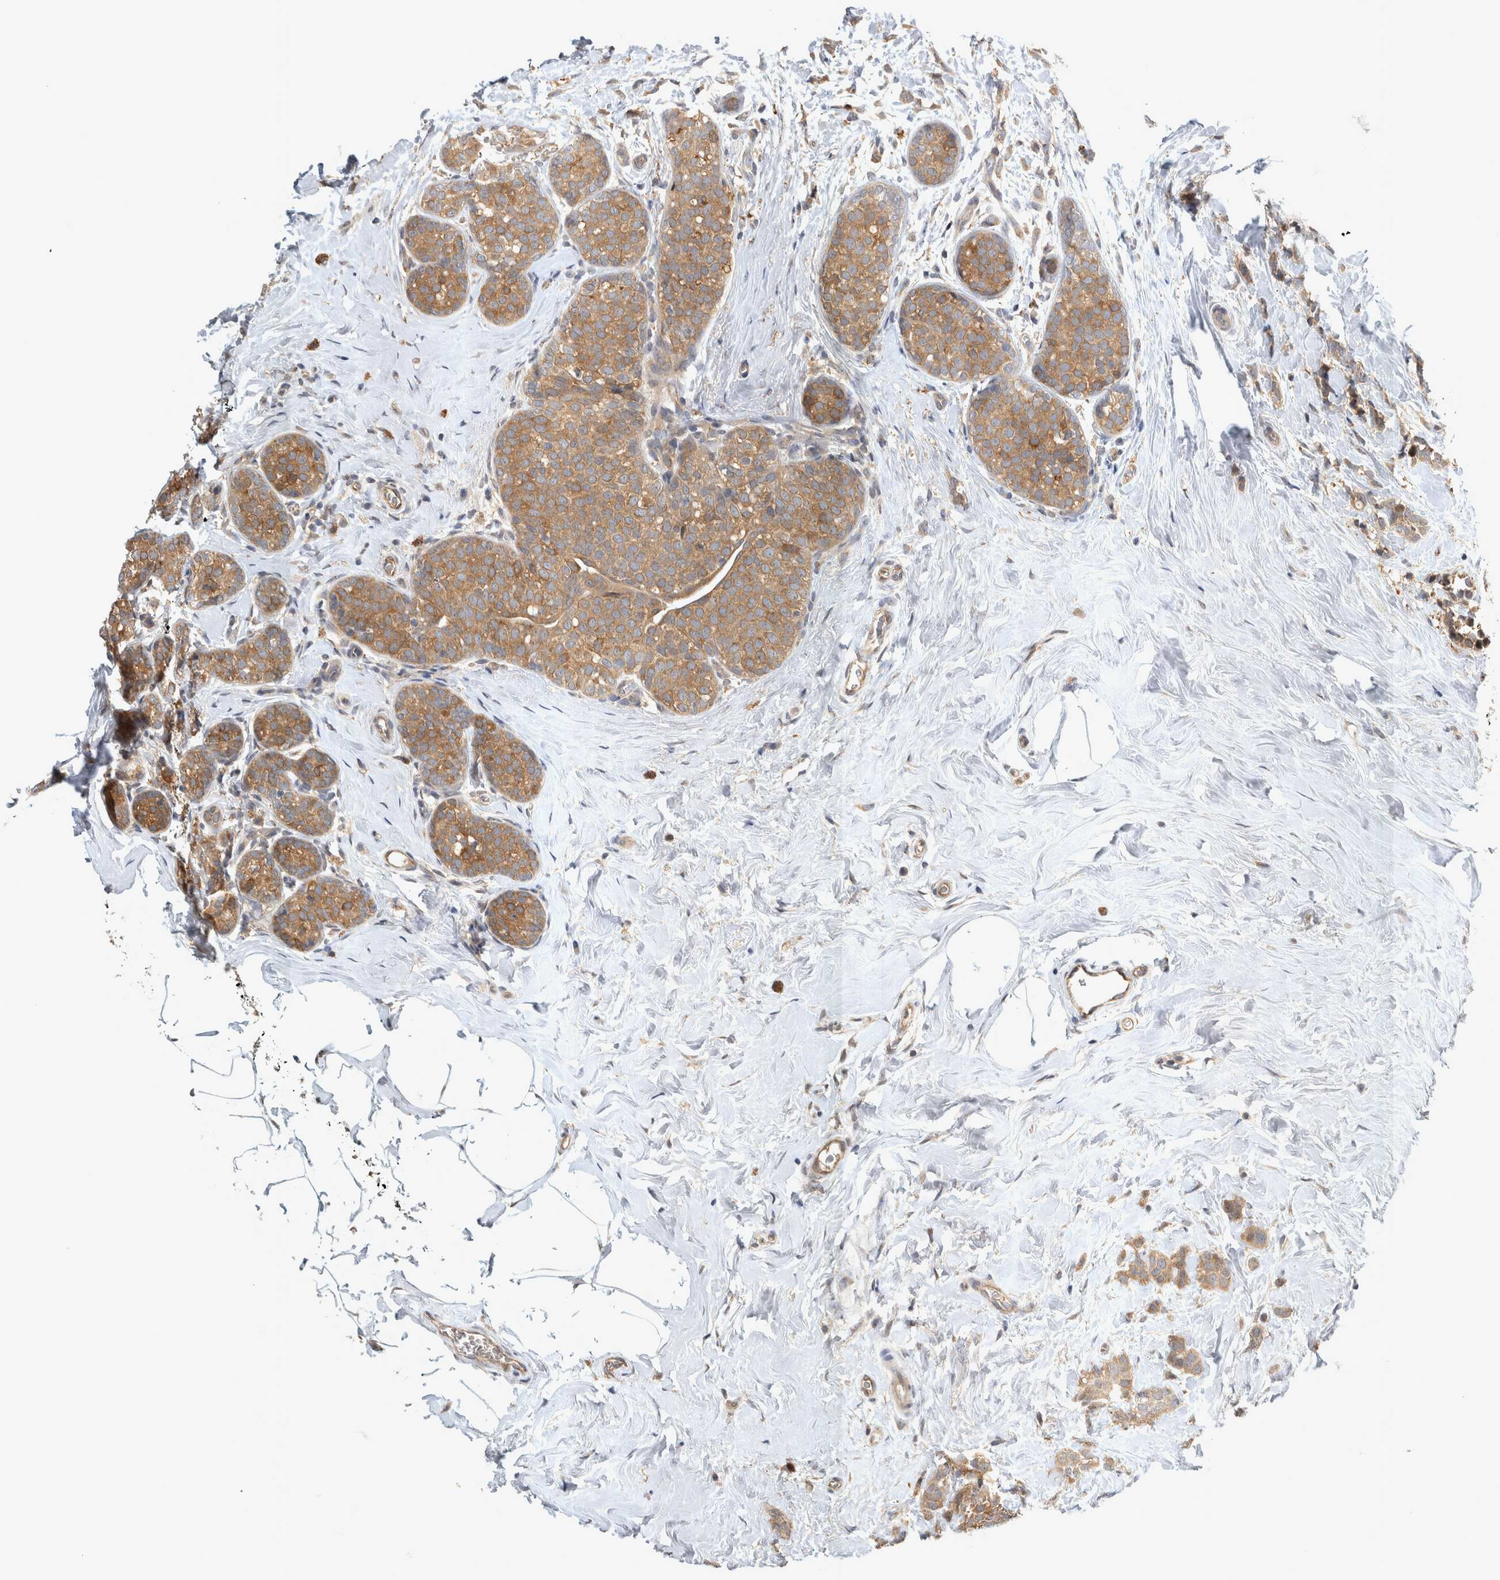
{"staining": {"intensity": "moderate", "quantity": ">75%", "location": "cytoplasmic/membranous"}, "tissue": "breast cancer", "cell_type": "Tumor cells", "image_type": "cancer", "snomed": [{"axis": "morphology", "description": "Lobular carcinoma, in situ"}, {"axis": "morphology", "description": "Lobular carcinoma"}, {"axis": "topography", "description": "Breast"}], "caption": "Protein staining shows moderate cytoplasmic/membranous expression in about >75% of tumor cells in breast lobular carcinoma.", "gene": "TRMT61B", "patient": {"sex": "female", "age": 41}}